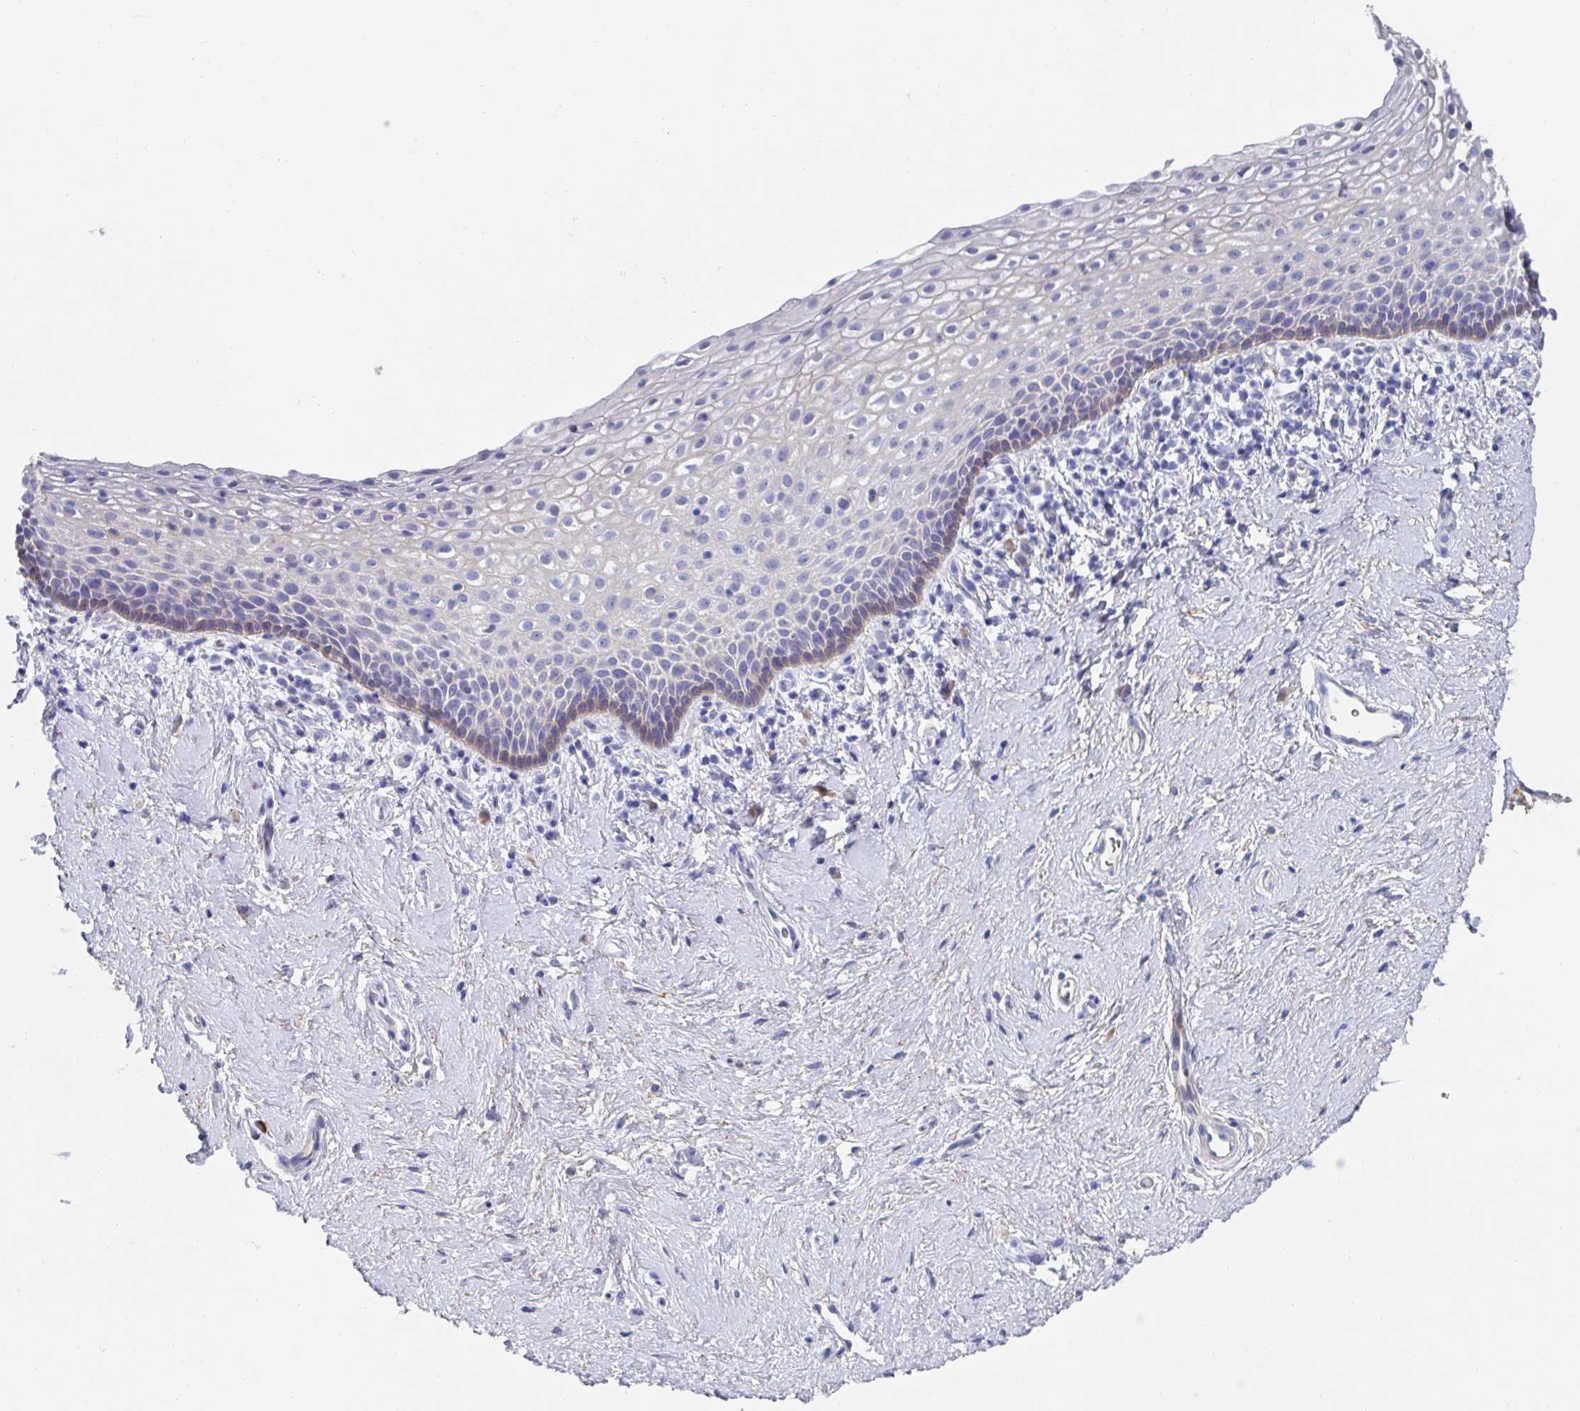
{"staining": {"intensity": "weak", "quantity": "<25%", "location": "cytoplasmic/membranous"}, "tissue": "vagina", "cell_type": "Squamous epithelial cells", "image_type": "normal", "snomed": [{"axis": "morphology", "description": "Normal tissue, NOS"}, {"axis": "topography", "description": "Vagina"}], "caption": "IHC photomicrograph of unremarkable vagina: vagina stained with DAB (3,3'-diaminobenzidine) demonstrates no significant protein staining in squamous epithelial cells.", "gene": "CDH2", "patient": {"sex": "female", "age": 61}}